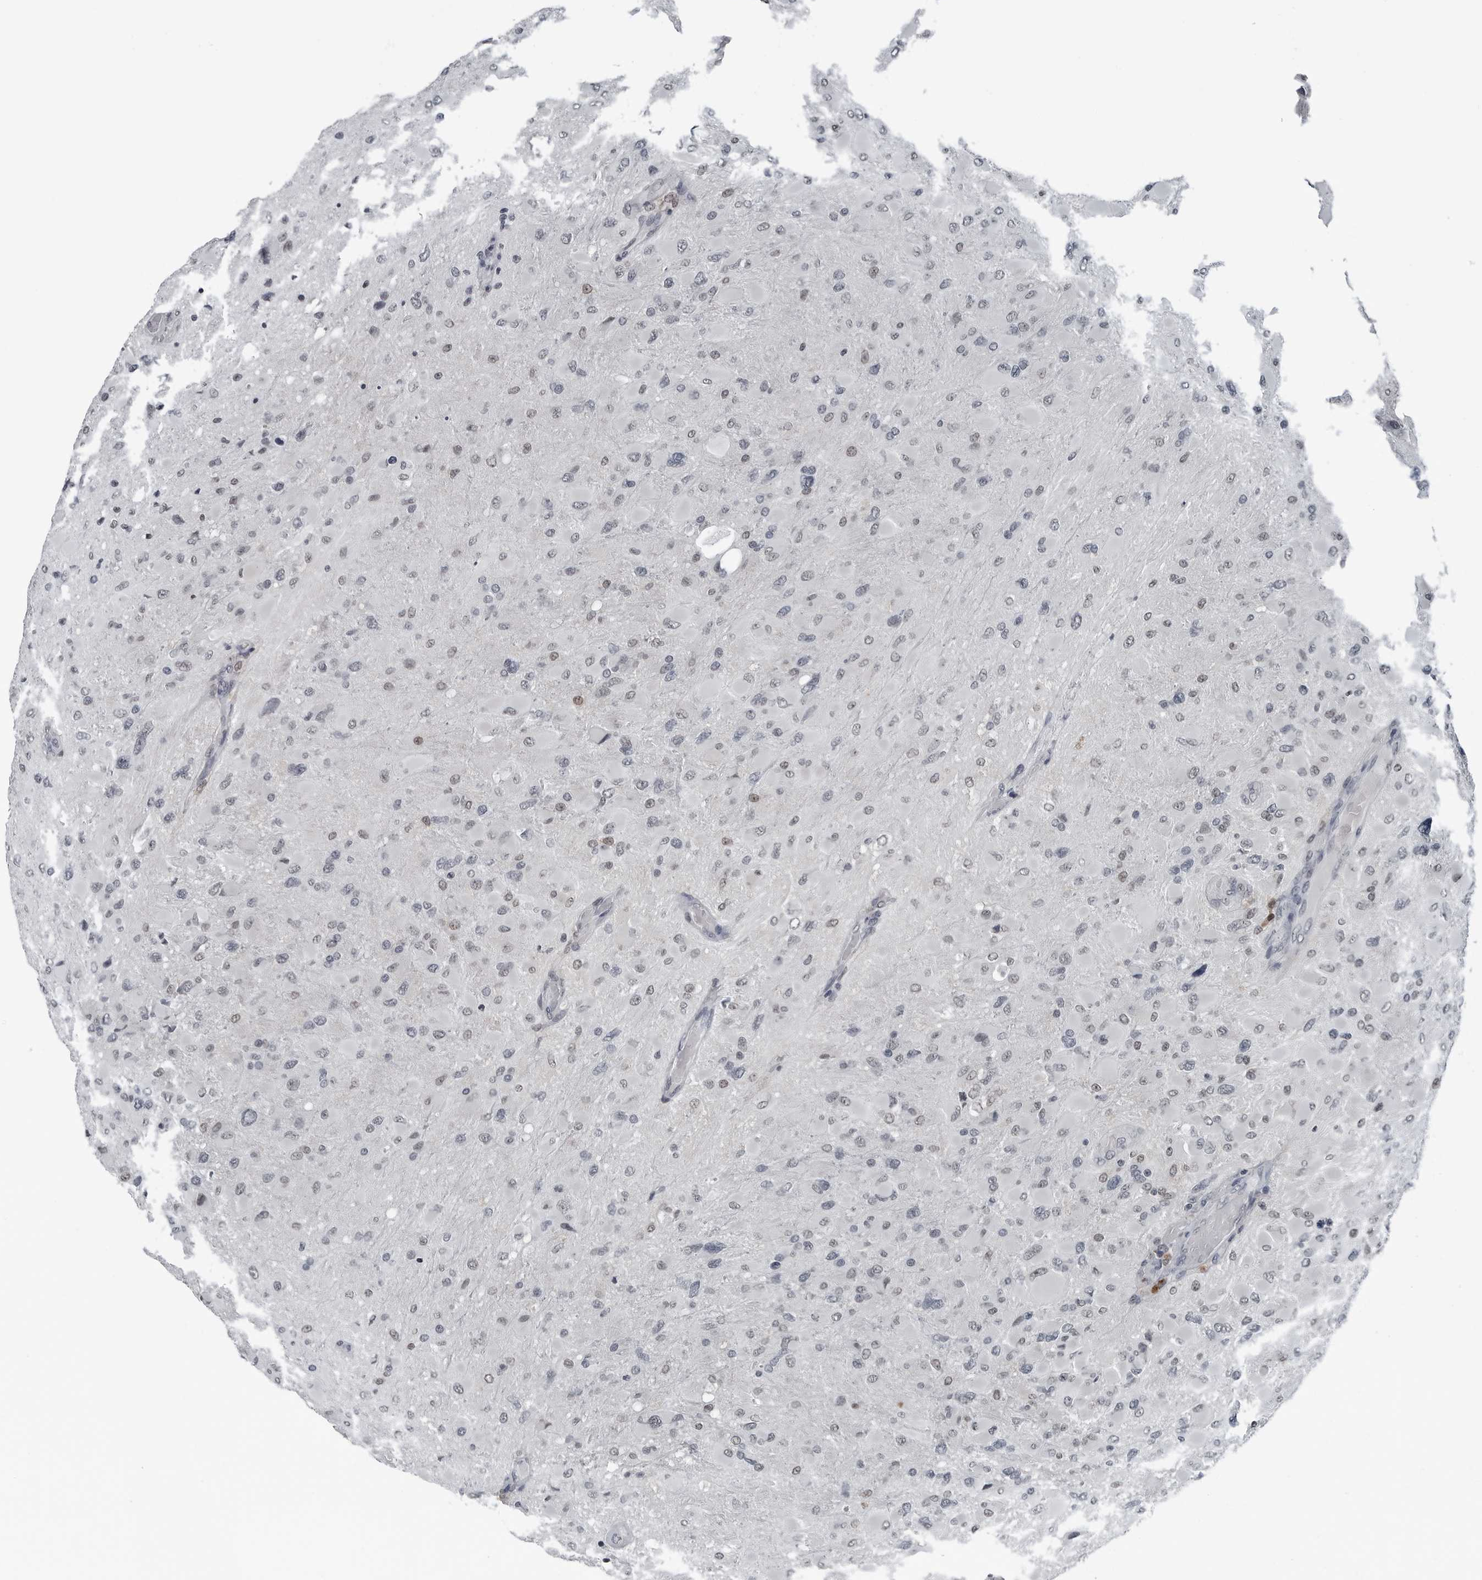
{"staining": {"intensity": "weak", "quantity": "<25%", "location": "nuclear"}, "tissue": "glioma", "cell_type": "Tumor cells", "image_type": "cancer", "snomed": [{"axis": "morphology", "description": "Glioma, malignant, High grade"}, {"axis": "topography", "description": "Cerebral cortex"}], "caption": "Tumor cells show no significant positivity in malignant glioma (high-grade). The staining is performed using DAB brown chromogen with nuclei counter-stained in using hematoxylin.", "gene": "AKR1A1", "patient": {"sex": "female", "age": 36}}